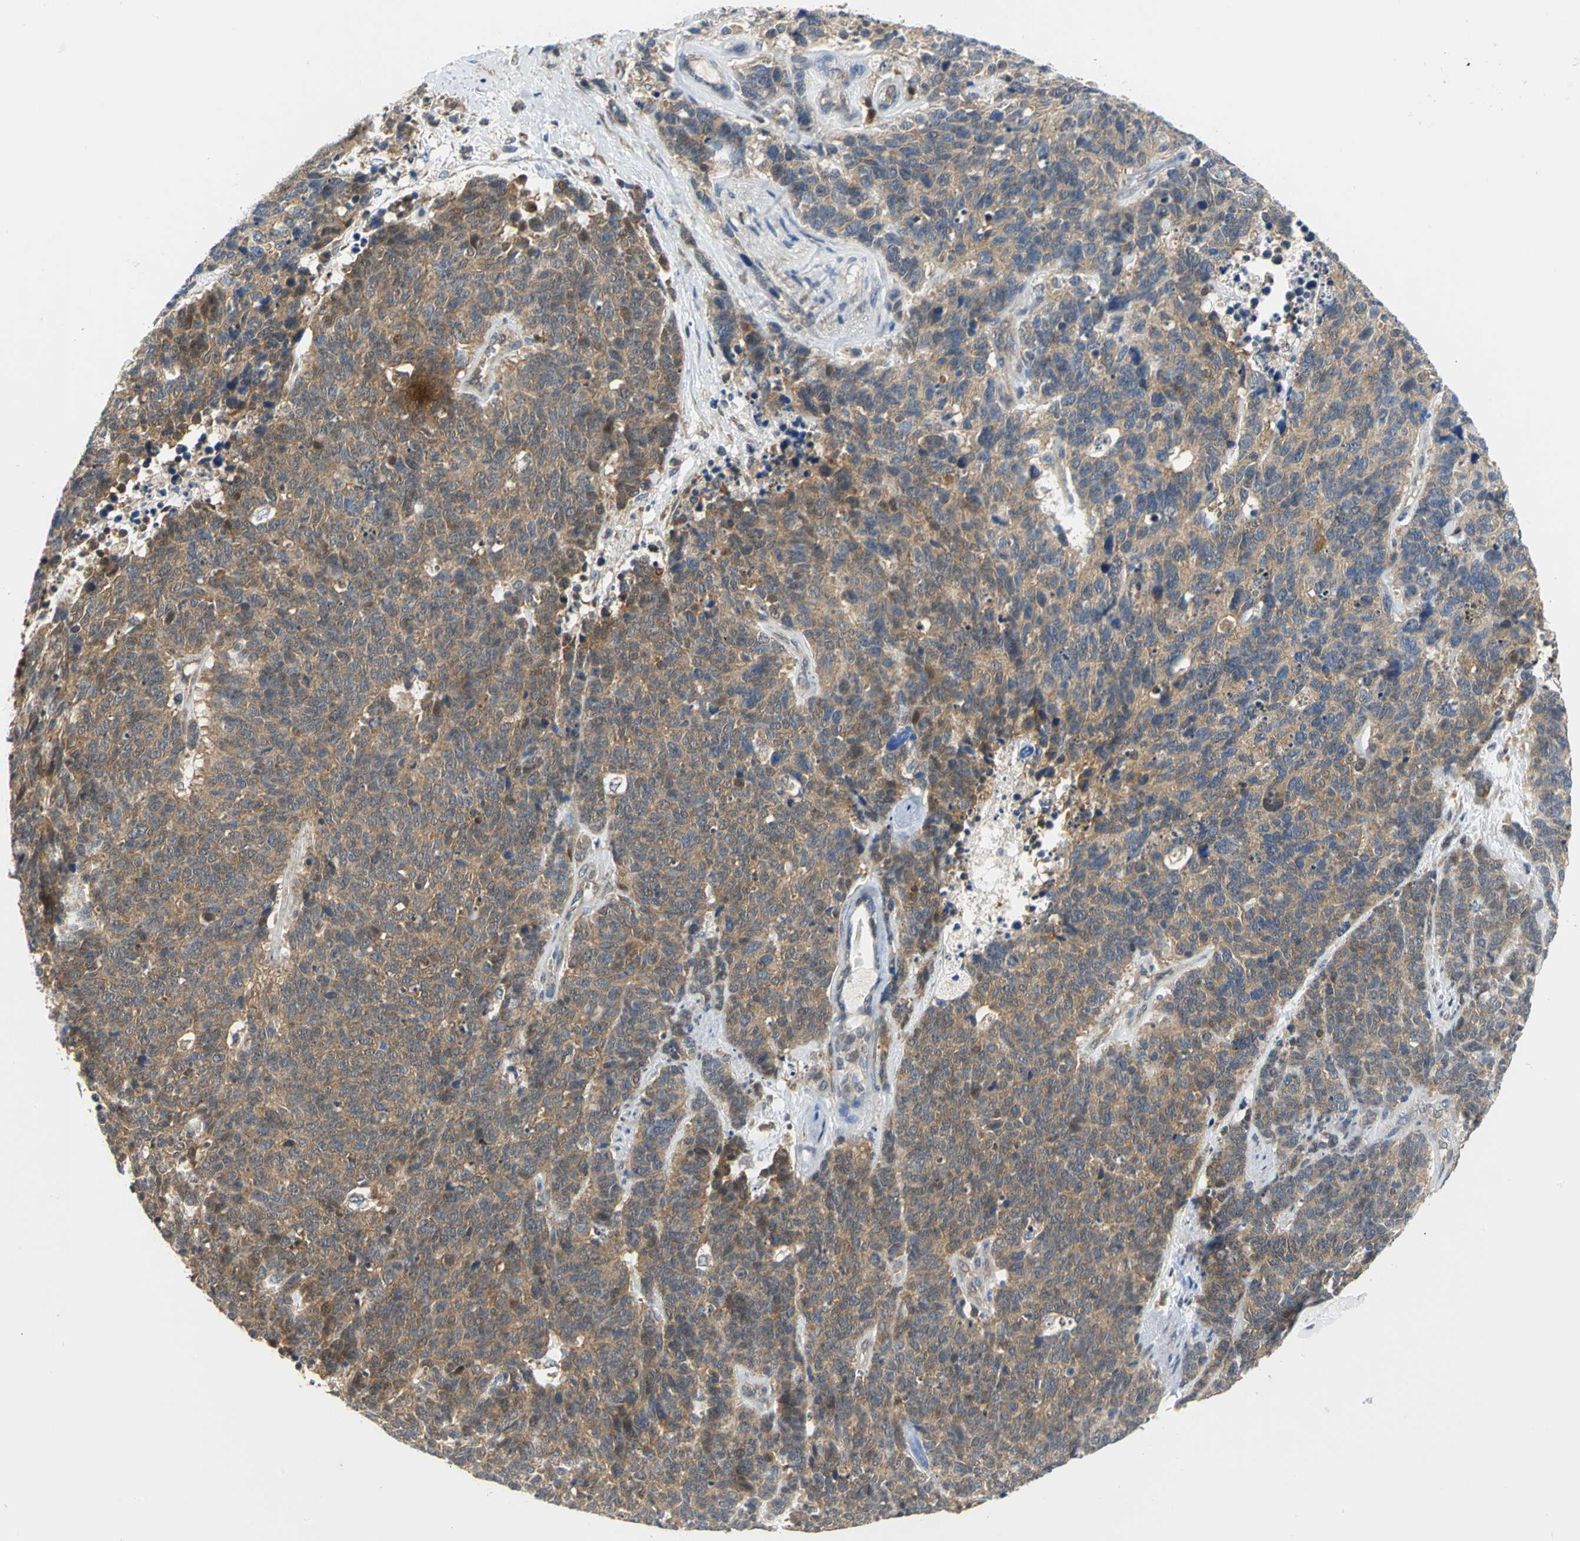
{"staining": {"intensity": "moderate", "quantity": ">75%", "location": "cytoplasmic/membranous"}, "tissue": "lung cancer", "cell_type": "Tumor cells", "image_type": "cancer", "snomed": [{"axis": "morphology", "description": "Neoplasm, malignant, NOS"}, {"axis": "topography", "description": "Lung"}], "caption": "Lung malignant neoplasm stained for a protein displays moderate cytoplasmic/membranous positivity in tumor cells.", "gene": "PGM3", "patient": {"sex": "female", "age": 58}}